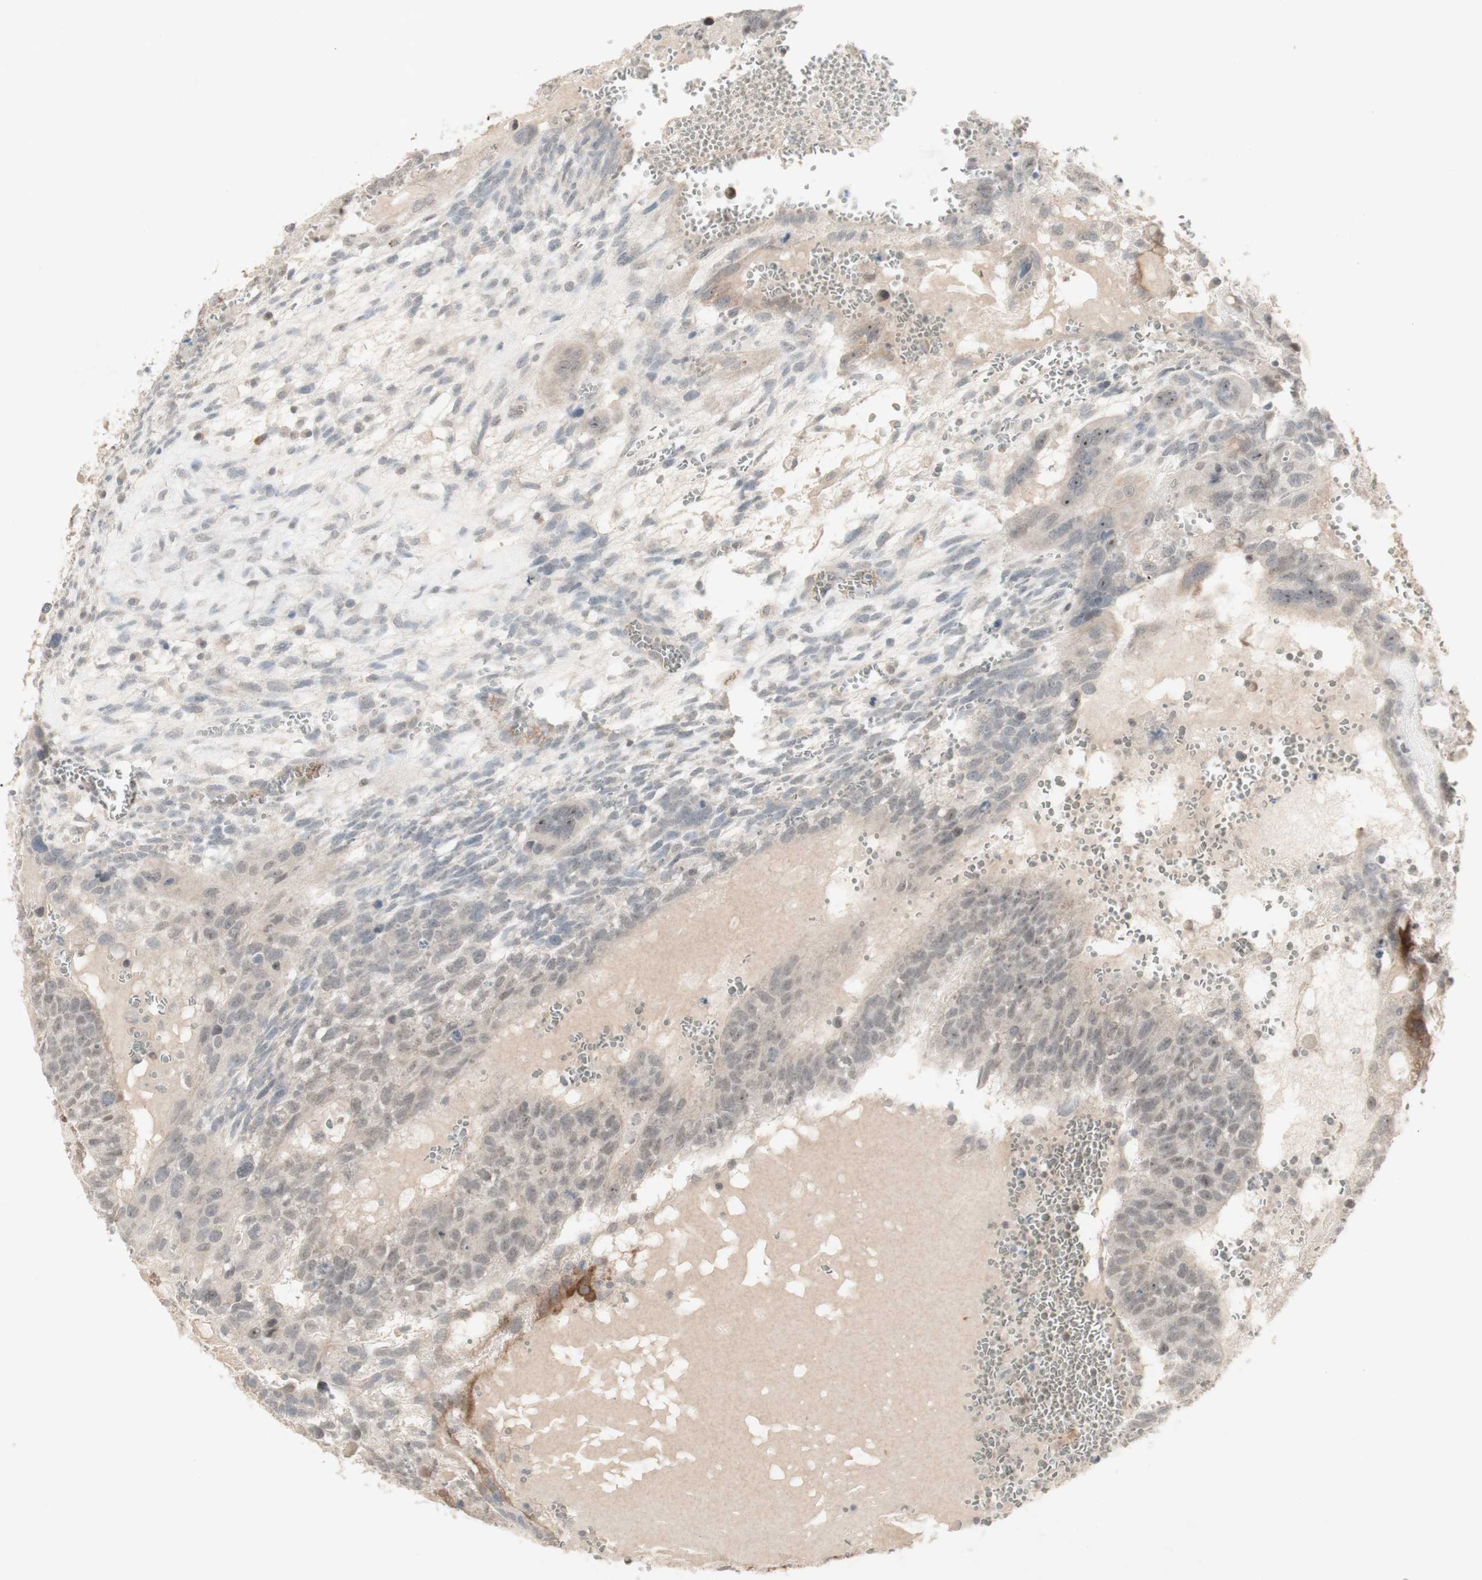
{"staining": {"intensity": "weak", "quantity": "25%-75%", "location": "cytoplasmic/membranous"}, "tissue": "testis cancer", "cell_type": "Tumor cells", "image_type": "cancer", "snomed": [{"axis": "morphology", "description": "Seminoma, NOS"}, {"axis": "morphology", "description": "Carcinoma, Embryonal, NOS"}, {"axis": "topography", "description": "Testis"}], "caption": "Immunohistochemical staining of human testis cancer (embryonal carcinoma) demonstrates low levels of weak cytoplasmic/membranous protein expression in approximately 25%-75% of tumor cells. The staining is performed using DAB (3,3'-diaminobenzidine) brown chromogen to label protein expression. The nuclei are counter-stained blue using hematoxylin.", "gene": "C1orf116", "patient": {"sex": "male", "age": 52}}